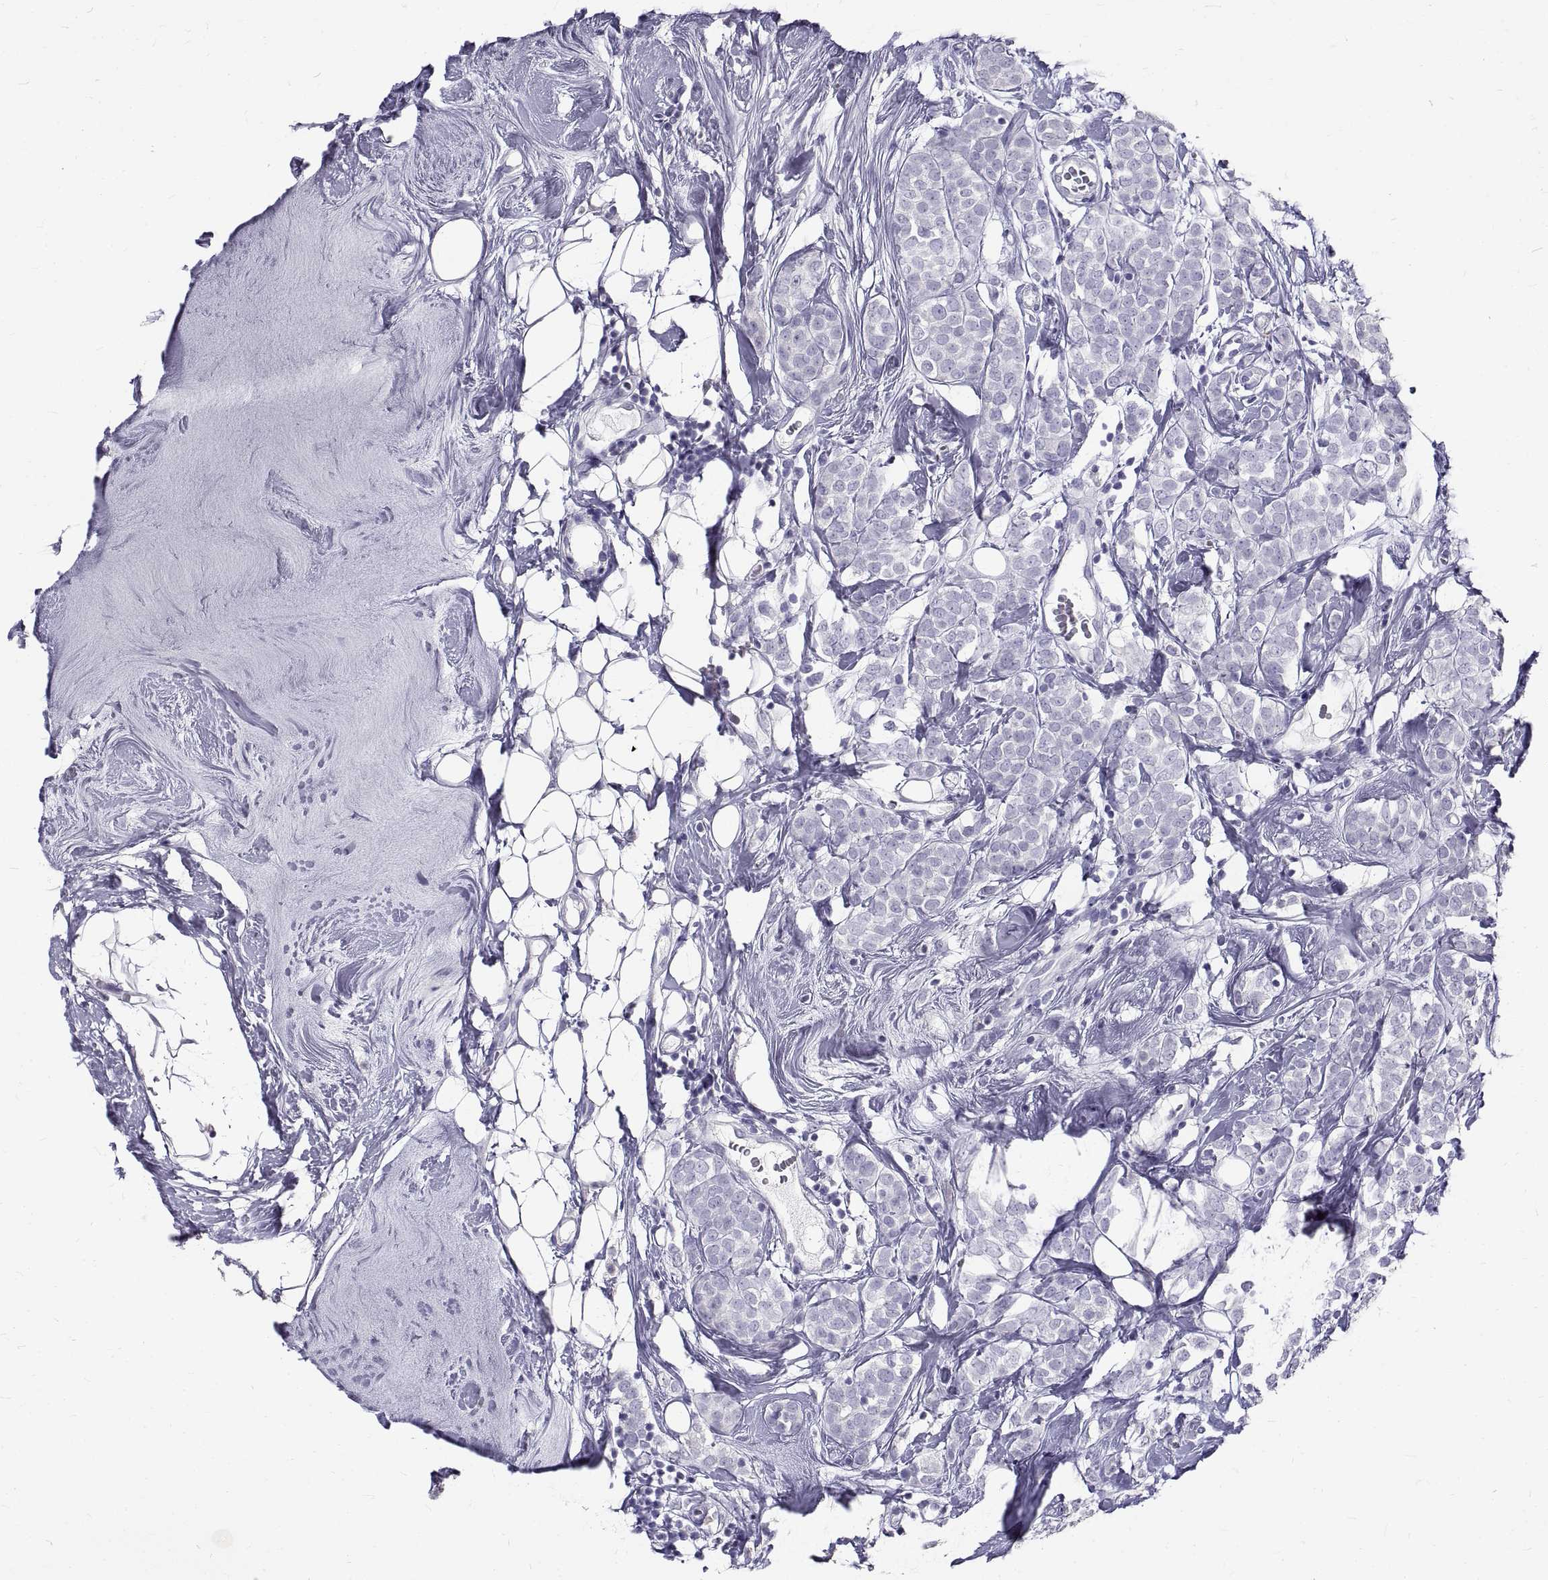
{"staining": {"intensity": "negative", "quantity": "none", "location": "none"}, "tissue": "breast cancer", "cell_type": "Tumor cells", "image_type": "cancer", "snomed": [{"axis": "morphology", "description": "Lobular carcinoma"}, {"axis": "topography", "description": "Breast"}], "caption": "DAB immunohistochemical staining of human breast cancer (lobular carcinoma) exhibits no significant expression in tumor cells.", "gene": "GNG12", "patient": {"sex": "female", "age": 49}}